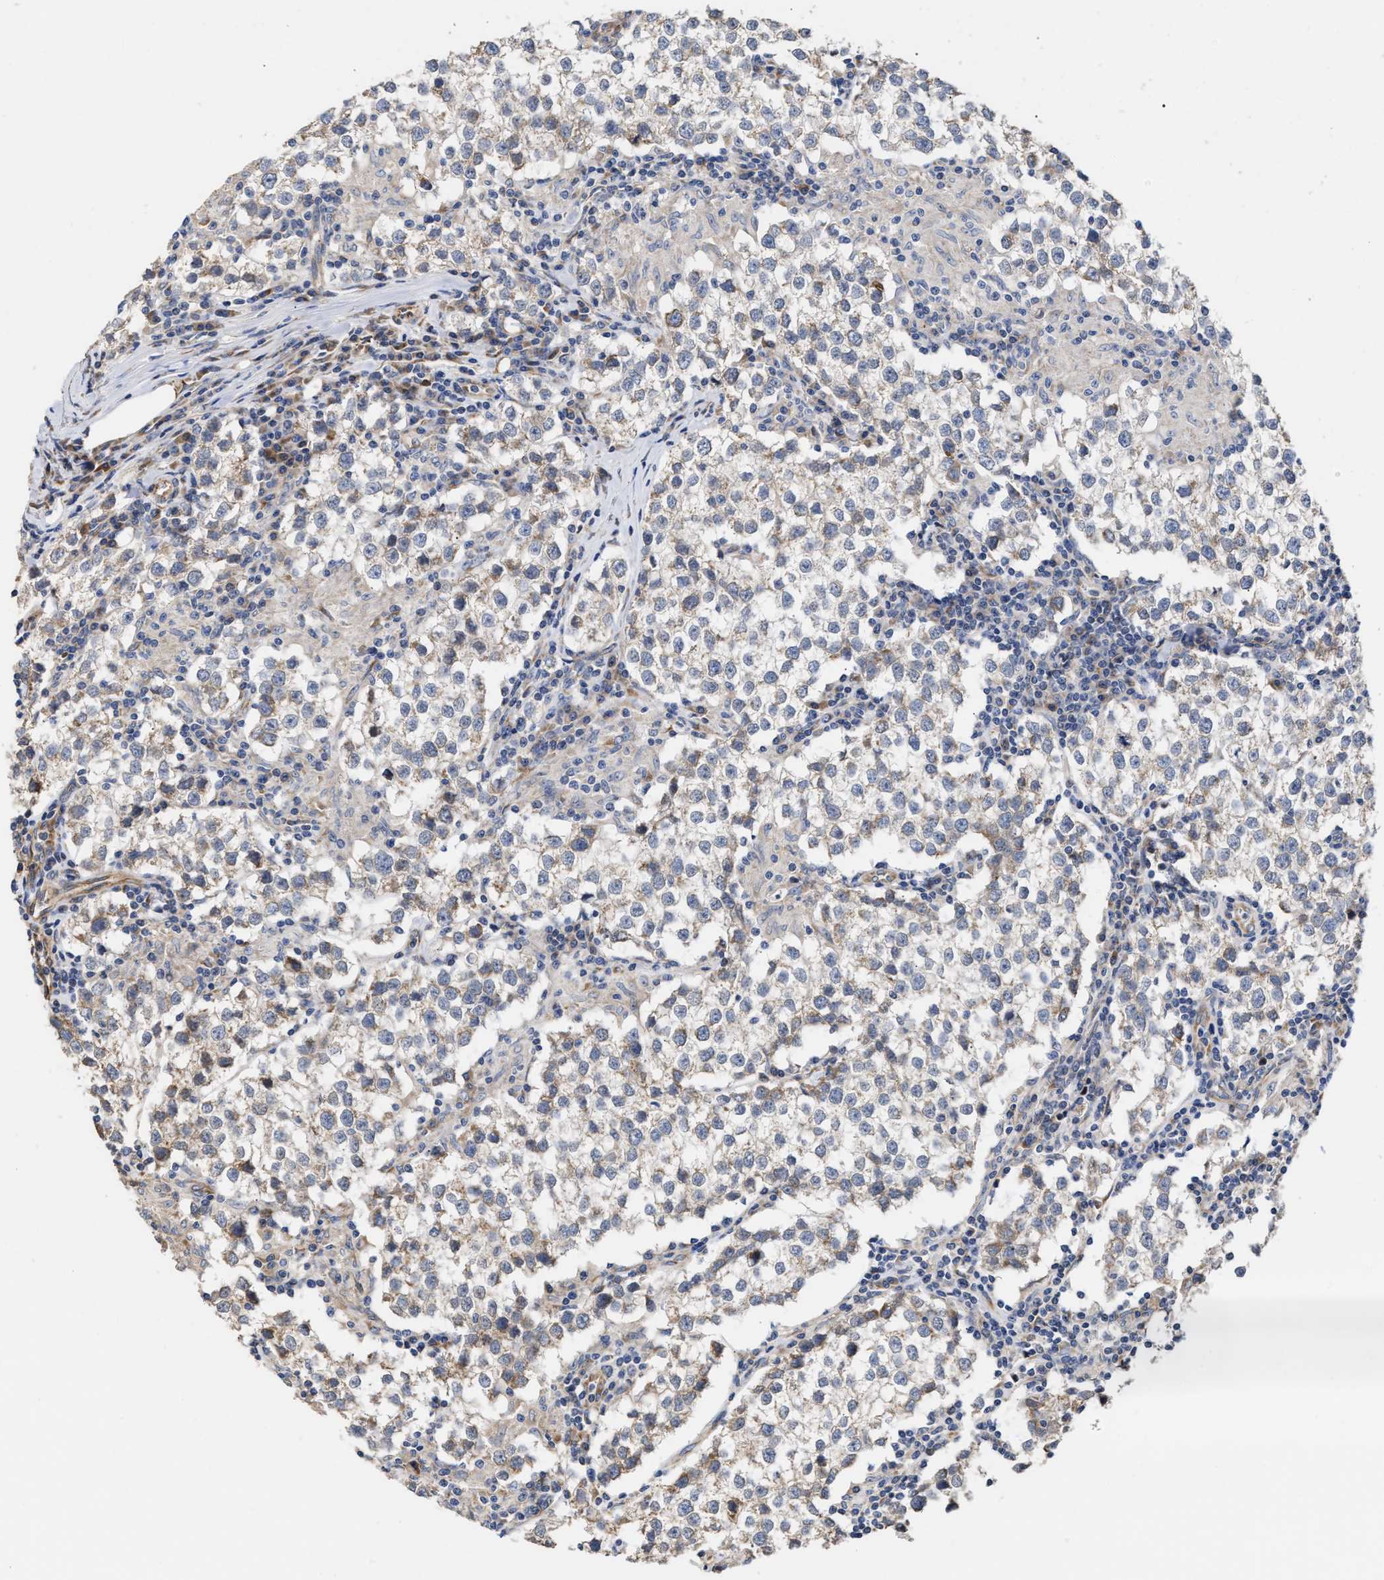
{"staining": {"intensity": "weak", "quantity": "<25%", "location": "cytoplasmic/membranous"}, "tissue": "testis cancer", "cell_type": "Tumor cells", "image_type": "cancer", "snomed": [{"axis": "morphology", "description": "Seminoma, NOS"}, {"axis": "morphology", "description": "Carcinoma, Embryonal, NOS"}, {"axis": "topography", "description": "Testis"}], "caption": "Human testis cancer stained for a protein using immunohistochemistry reveals no staining in tumor cells.", "gene": "MALSU1", "patient": {"sex": "male", "age": 36}}